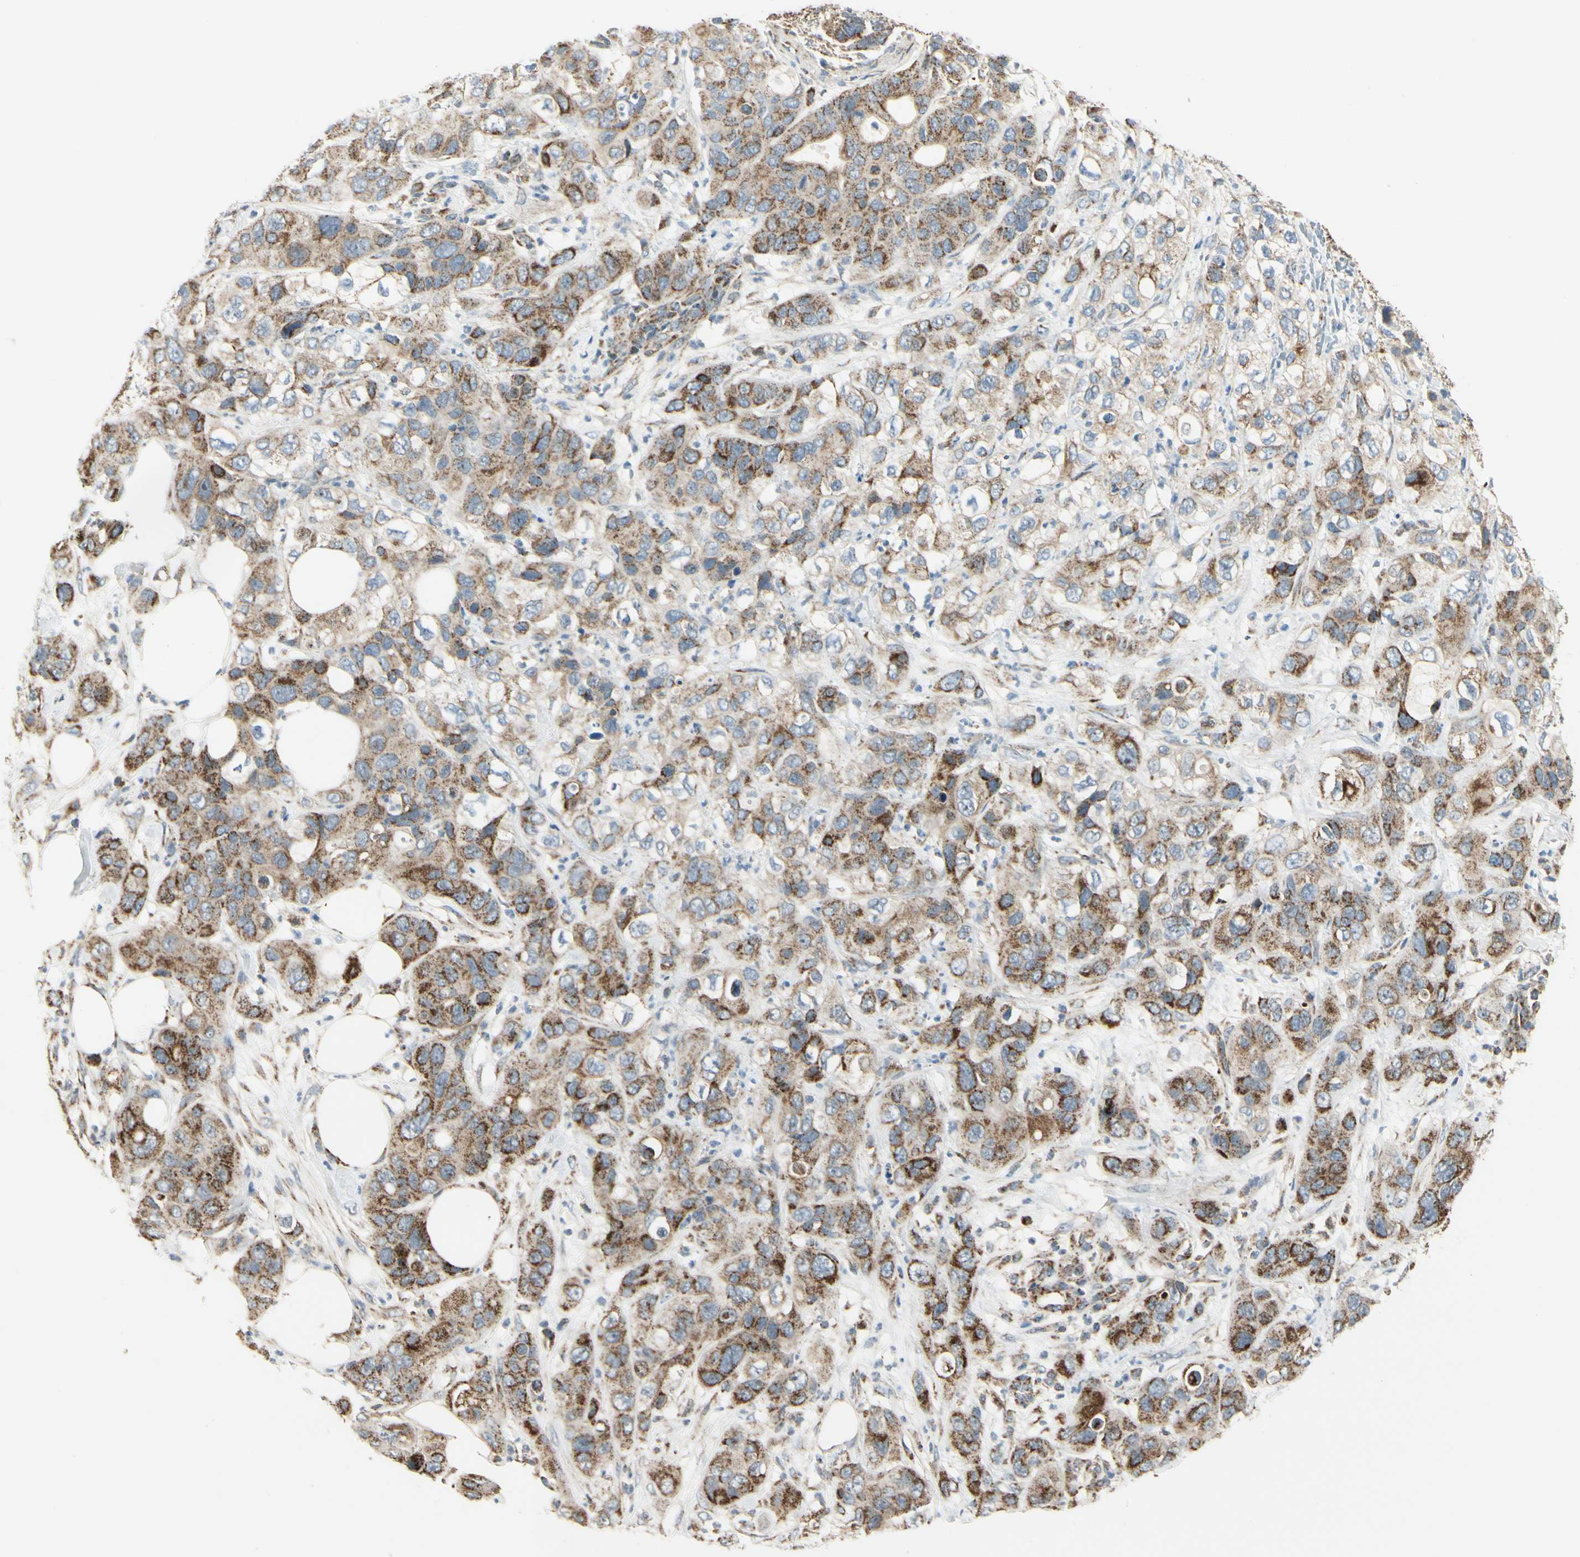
{"staining": {"intensity": "strong", "quantity": ">75%", "location": "cytoplasmic/membranous"}, "tissue": "pancreatic cancer", "cell_type": "Tumor cells", "image_type": "cancer", "snomed": [{"axis": "morphology", "description": "Adenocarcinoma, NOS"}, {"axis": "topography", "description": "Pancreas"}], "caption": "Immunohistochemical staining of adenocarcinoma (pancreatic) shows high levels of strong cytoplasmic/membranous staining in about >75% of tumor cells.", "gene": "ANKS6", "patient": {"sex": "female", "age": 71}}